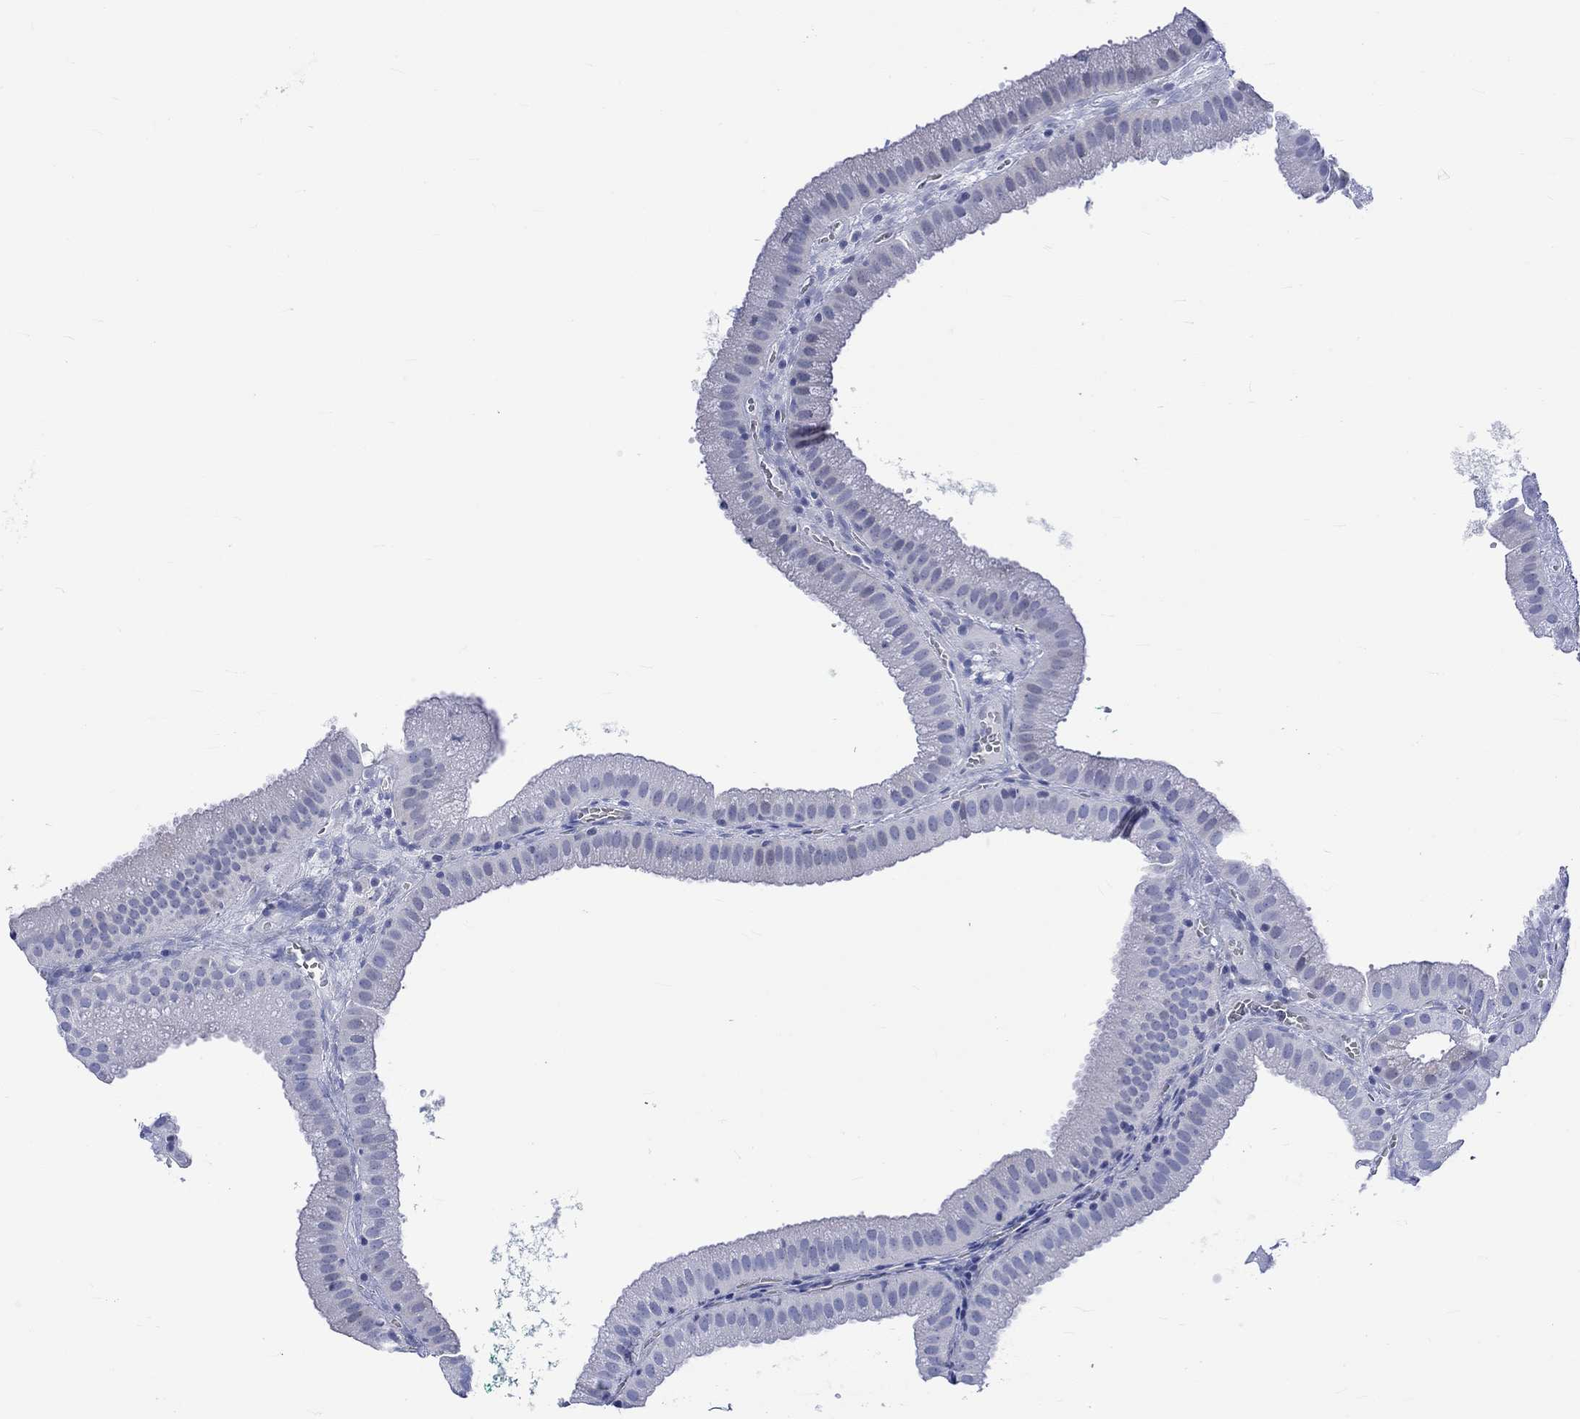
{"staining": {"intensity": "negative", "quantity": "none", "location": "none"}, "tissue": "gallbladder", "cell_type": "Glandular cells", "image_type": "normal", "snomed": [{"axis": "morphology", "description": "Normal tissue, NOS"}, {"axis": "topography", "description": "Gallbladder"}], "caption": "This is an immunohistochemistry (IHC) histopathology image of unremarkable gallbladder. There is no staining in glandular cells.", "gene": "KLHL33", "patient": {"sex": "male", "age": 67}}